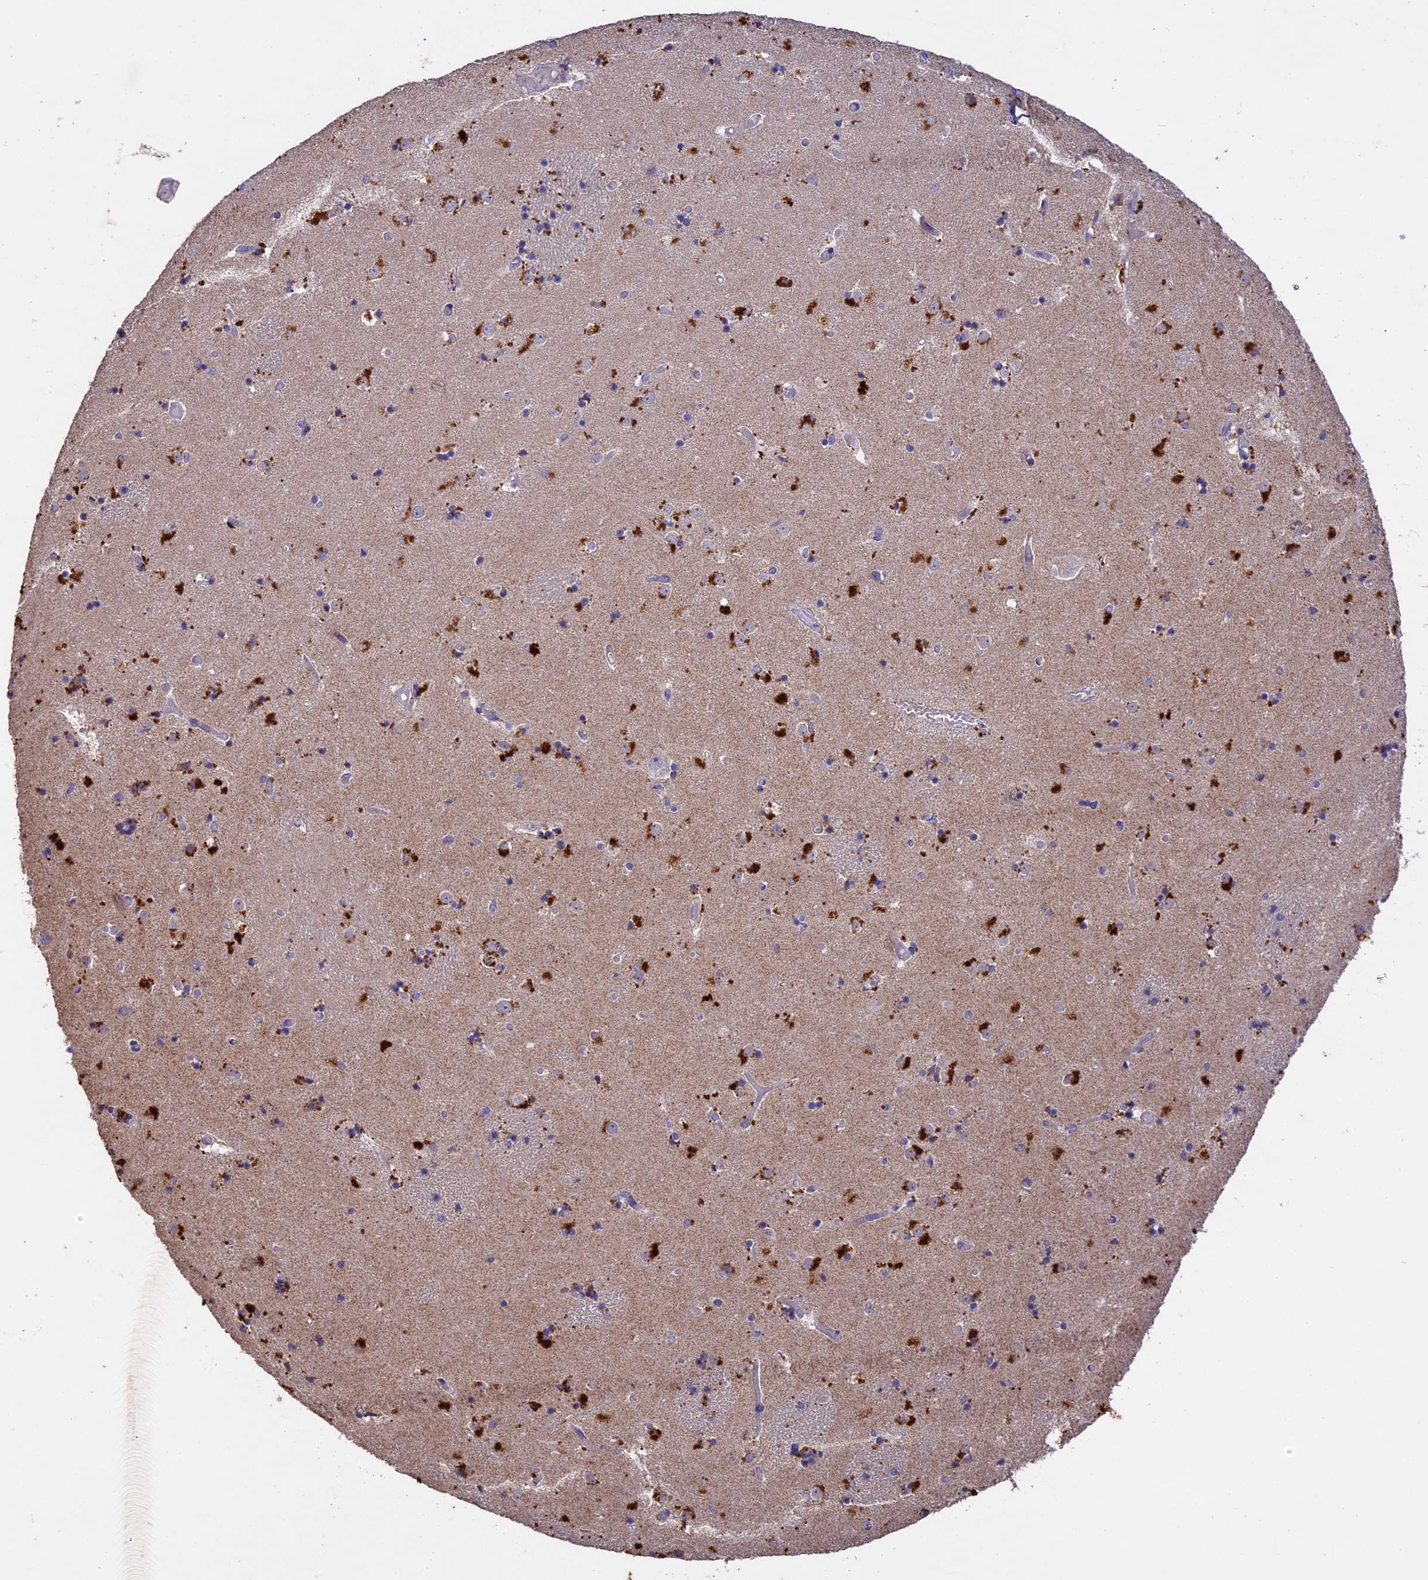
{"staining": {"intensity": "weak", "quantity": "<25%", "location": "cytoplasmic/membranous"}, "tissue": "caudate", "cell_type": "Glial cells", "image_type": "normal", "snomed": [{"axis": "morphology", "description": "Normal tissue, NOS"}, {"axis": "topography", "description": "Lateral ventricle wall"}], "caption": "A histopathology image of caudate stained for a protein demonstrates no brown staining in glial cells. (DAB (3,3'-diaminobenzidine) immunohistochemistry visualized using brightfield microscopy, high magnification).", "gene": "SLC26A4", "patient": {"sex": "female", "age": 52}}